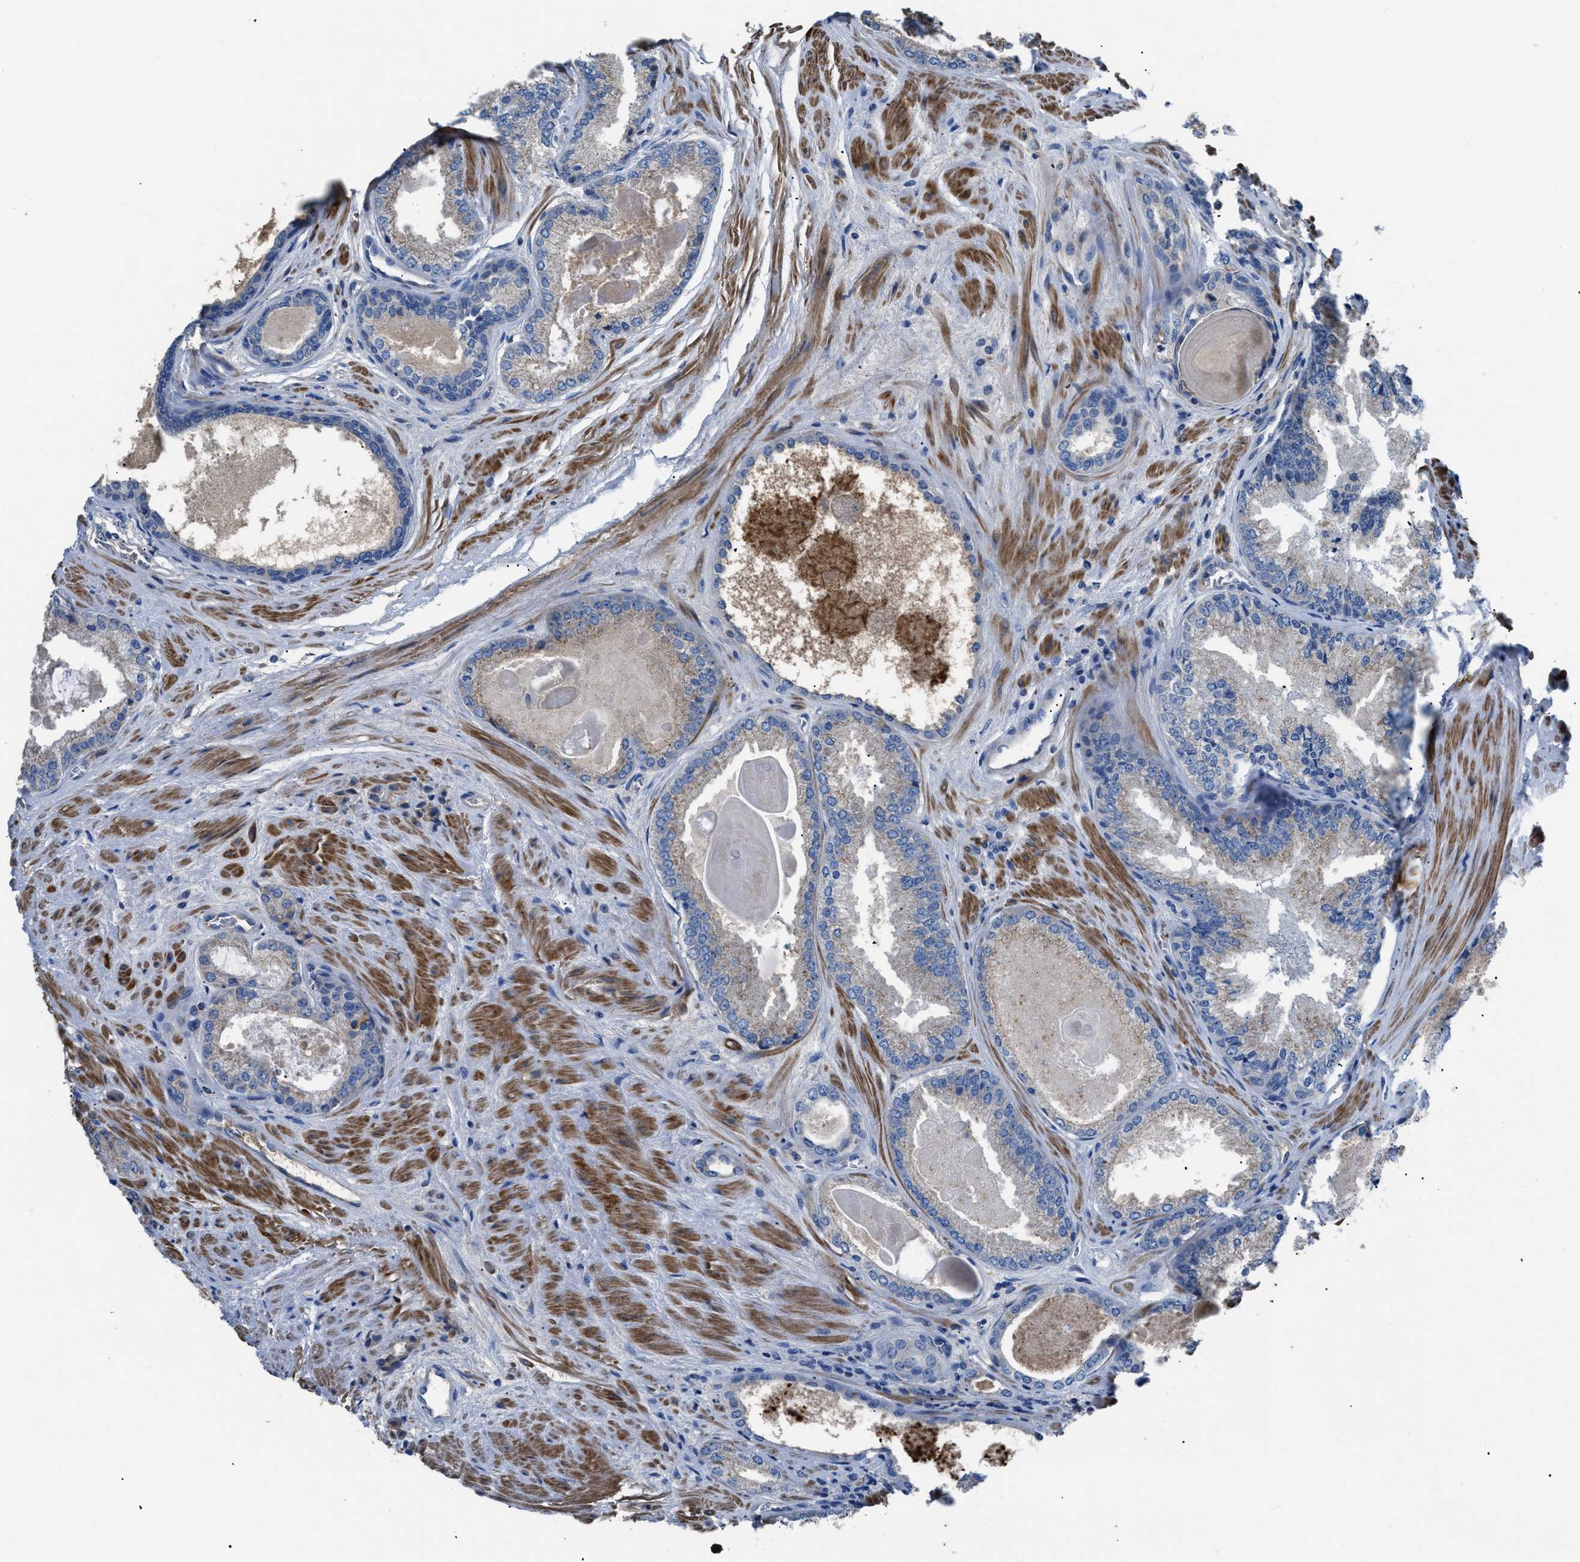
{"staining": {"intensity": "negative", "quantity": "none", "location": "none"}, "tissue": "prostate cancer", "cell_type": "Tumor cells", "image_type": "cancer", "snomed": [{"axis": "morphology", "description": "Adenocarcinoma, High grade"}, {"axis": "topography", "description": "Prostate"}], "caption": "A histopathology image of human prostate high-grade adenocarcinoma is negative for staining in tumor cells. Brightfield microscopy of immunohistochemistry (IHC) stained with DAB (brown) and hematoxylin (blue), captured at high magnification.", "gene": "SGCZ", "patient": {"sex": "male", "age": 65}}